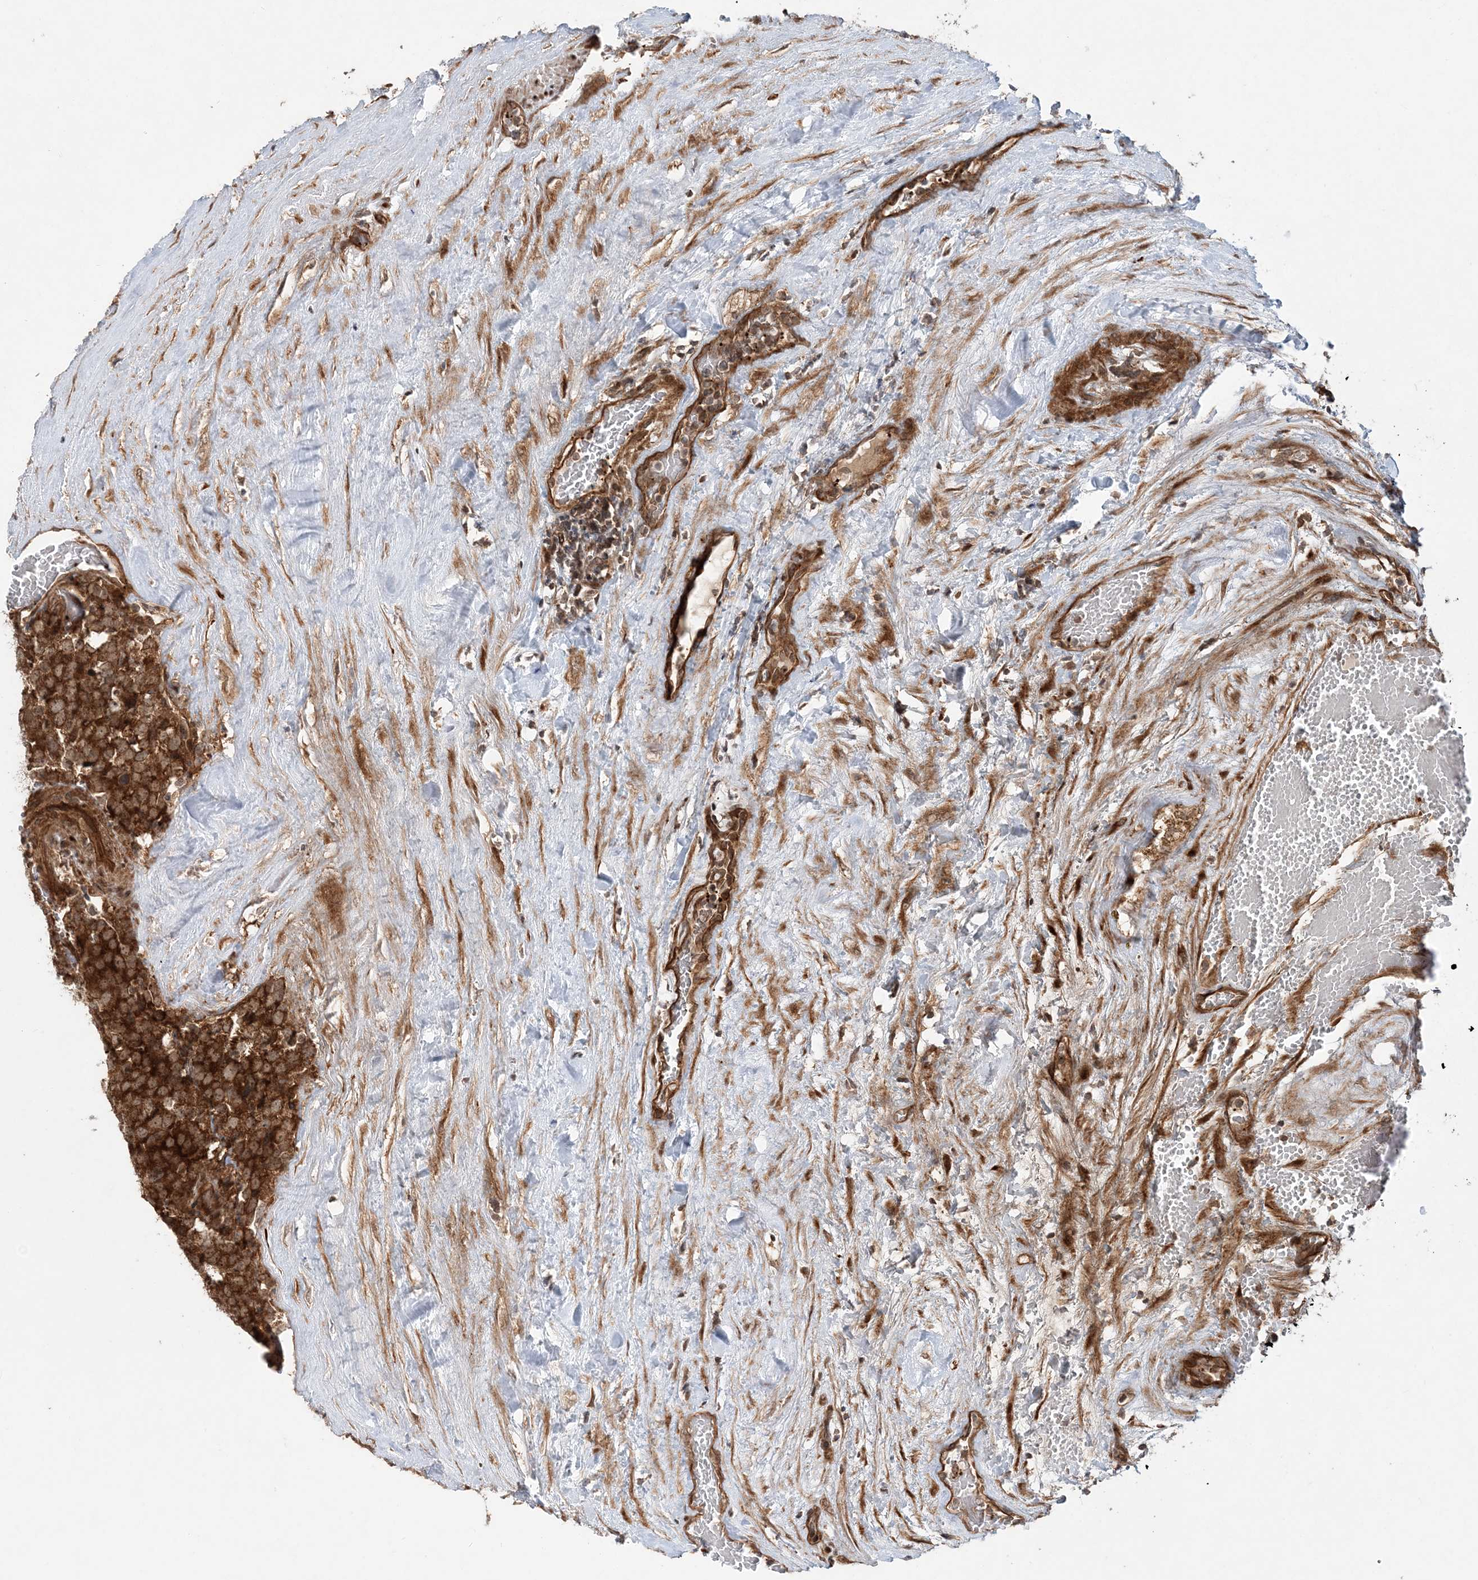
{"staining": {"intensity": "strong", "quantity": ">75%", "location": "cytoplasmic/membranous"}, "tissue": "testis cancer", "cell_type": "Tumor cells", "image_type": "cancer", "snomed": [{"axis": "morphology", "description": "Seminoma, NOS"}, {"axis": "topography", "description": "Testis"}], "caption": "Testis cancer (seminoma) was stained to show a protein in brown. There is high levels of strong cytoplasmic/membranous positivity in about >75% of tumor cells.", "gene": "GEMIN5", "patient": {"sex": "male", "age": 71}}